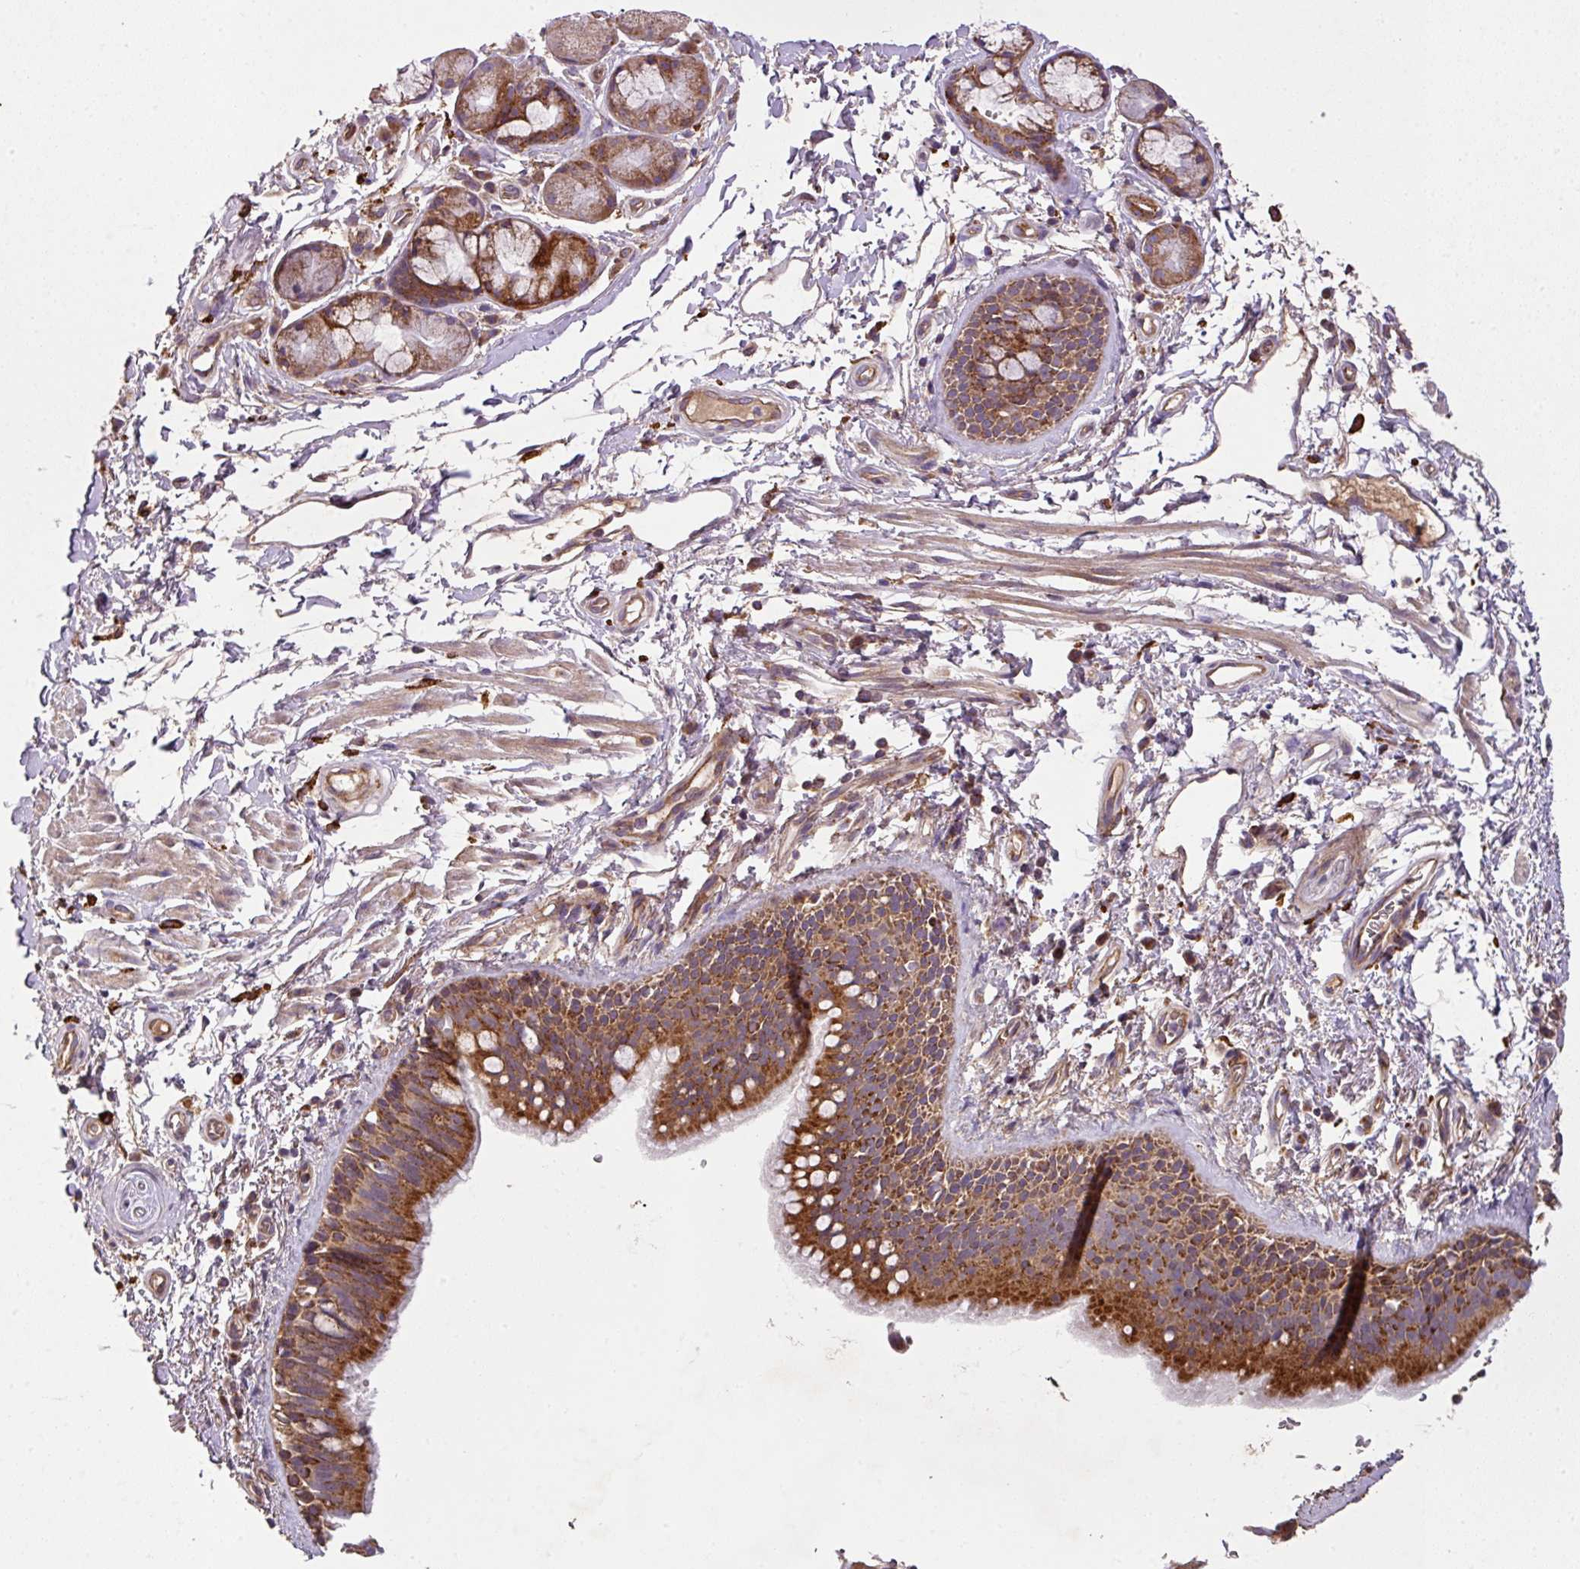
{"staining": {"intensity": "strong", "quantity": ">75%", "location": "cytoplasmic/membranous"}, "tissue": "bronchus", "cell_type": "Respiratory epithelial cells", "image_type": "normal", "snomed": [{"axis": "morphology", "description": "Normal tissue, NOS"}, {"axis": "morphology", "description": "Squamous cell carcinoma, NOS"}, {"axis": "topography", "description": "Bronchus"}, {"axis": "topography", "description": "Lung"}], "caption": "A high-resolution micrograph shows immunohistochemistry staining of benign bronchus, which exhibits strong cytoplasmic/membranous staining in approximately >75% of respiratory epithelial cells. The staining was performed using DAB (3,3'-diaminobenzidine) to visualize the protein expression in brown, while the nuclei were stained in blue with hematoxylin (Magnification: 20x).", "gene": "ZNF513", "patient": {"sex": "female", "age": 70}}